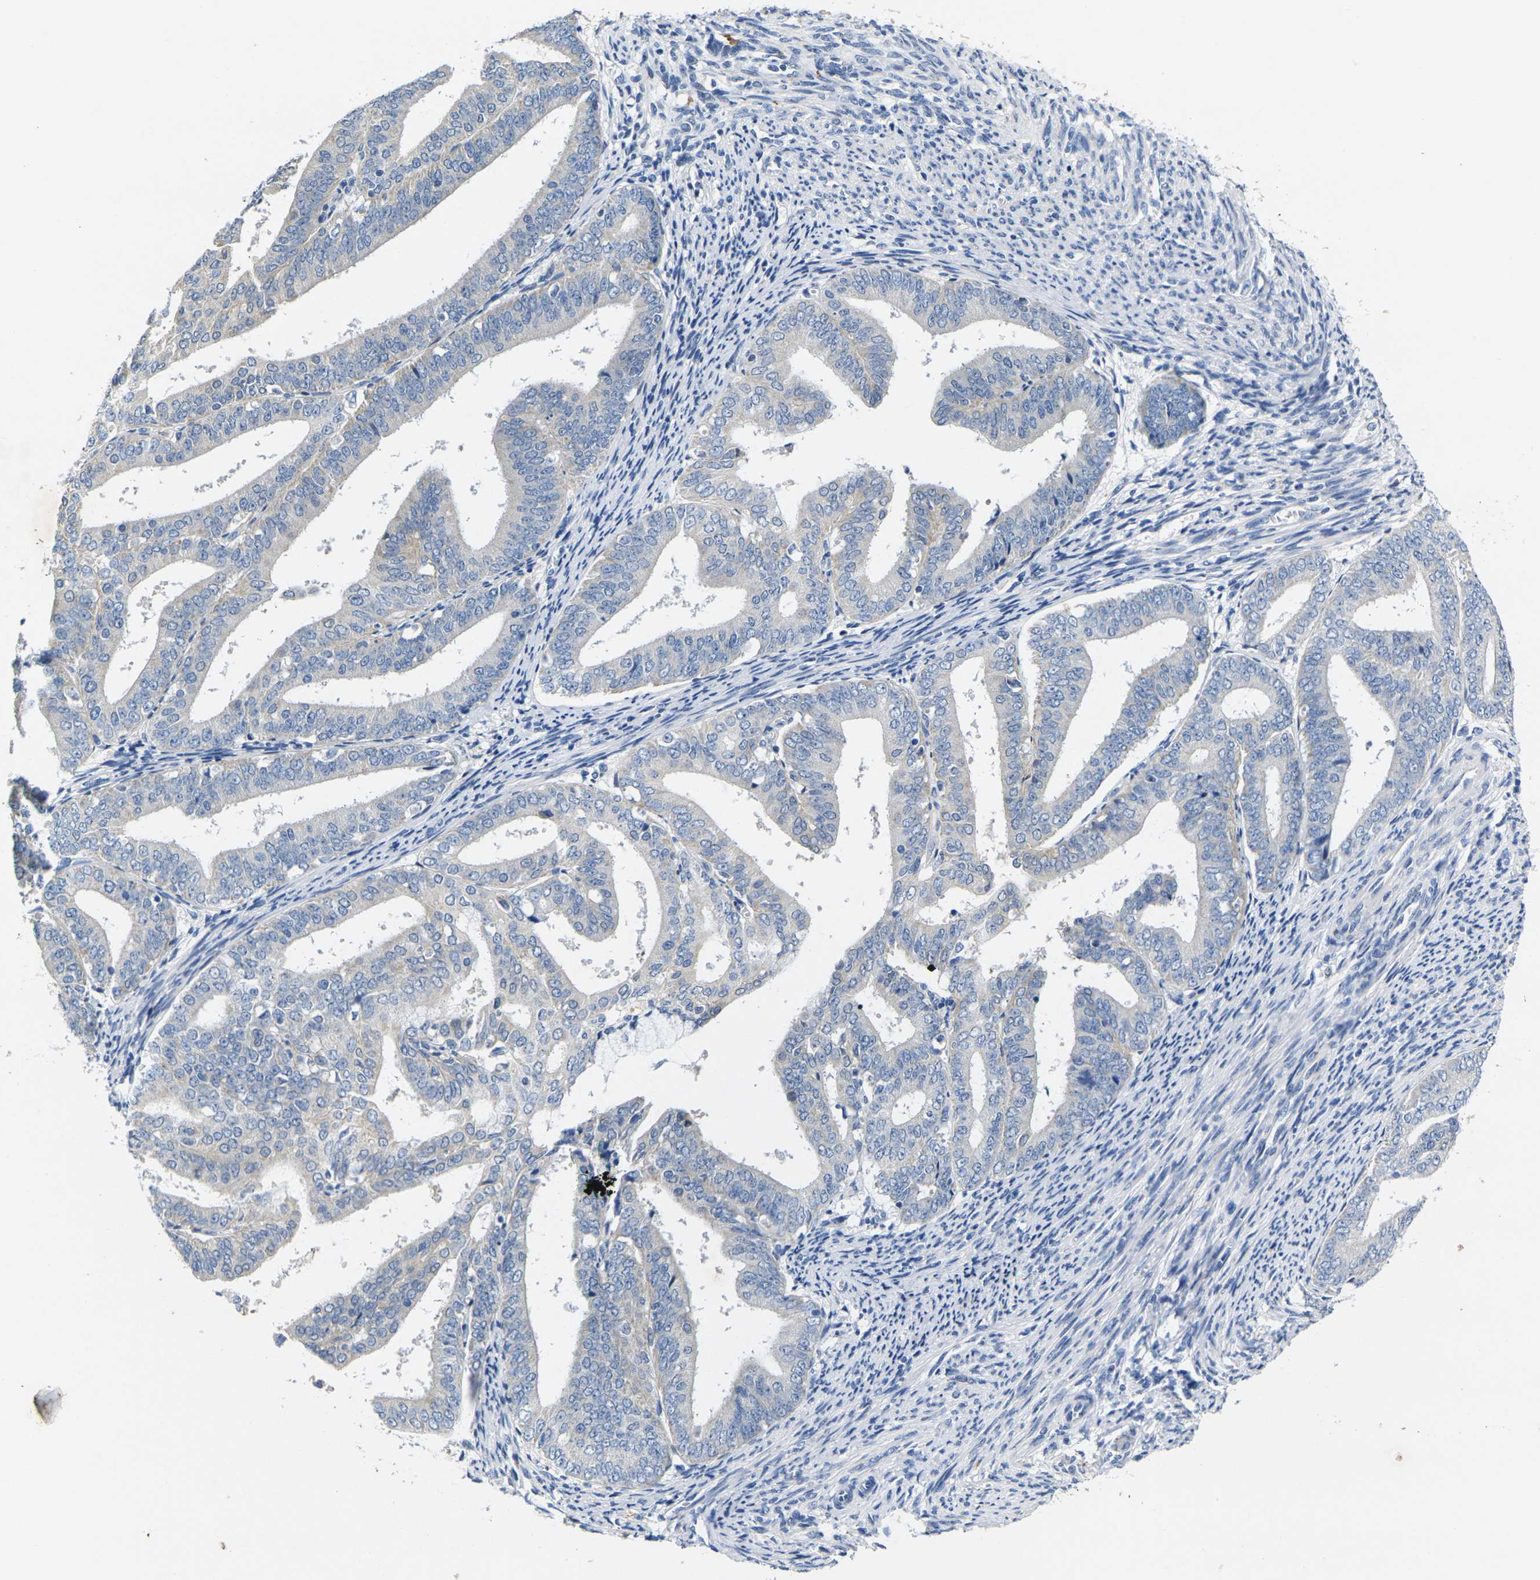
{"staining": {"intensity": "weak", "quantity": "<25%", "location": "cytoplasmic/membranous"}, "tissue": "endometrial cancer", "cell_type": "Tumor cells", "image_type": "cancer", "snomed": [{"axis": "morphology", "description": "Adenocarcinoma, NOS"}, {"axis": "topography", "description": "Endometrium"}], "caption": "DAB immunohistochemical staining of human endometrial adenocarcinoma shows no significant positivity in tumor cells.", "gene": "NOCT", "patient": {"sex": "female", "age": 63}}